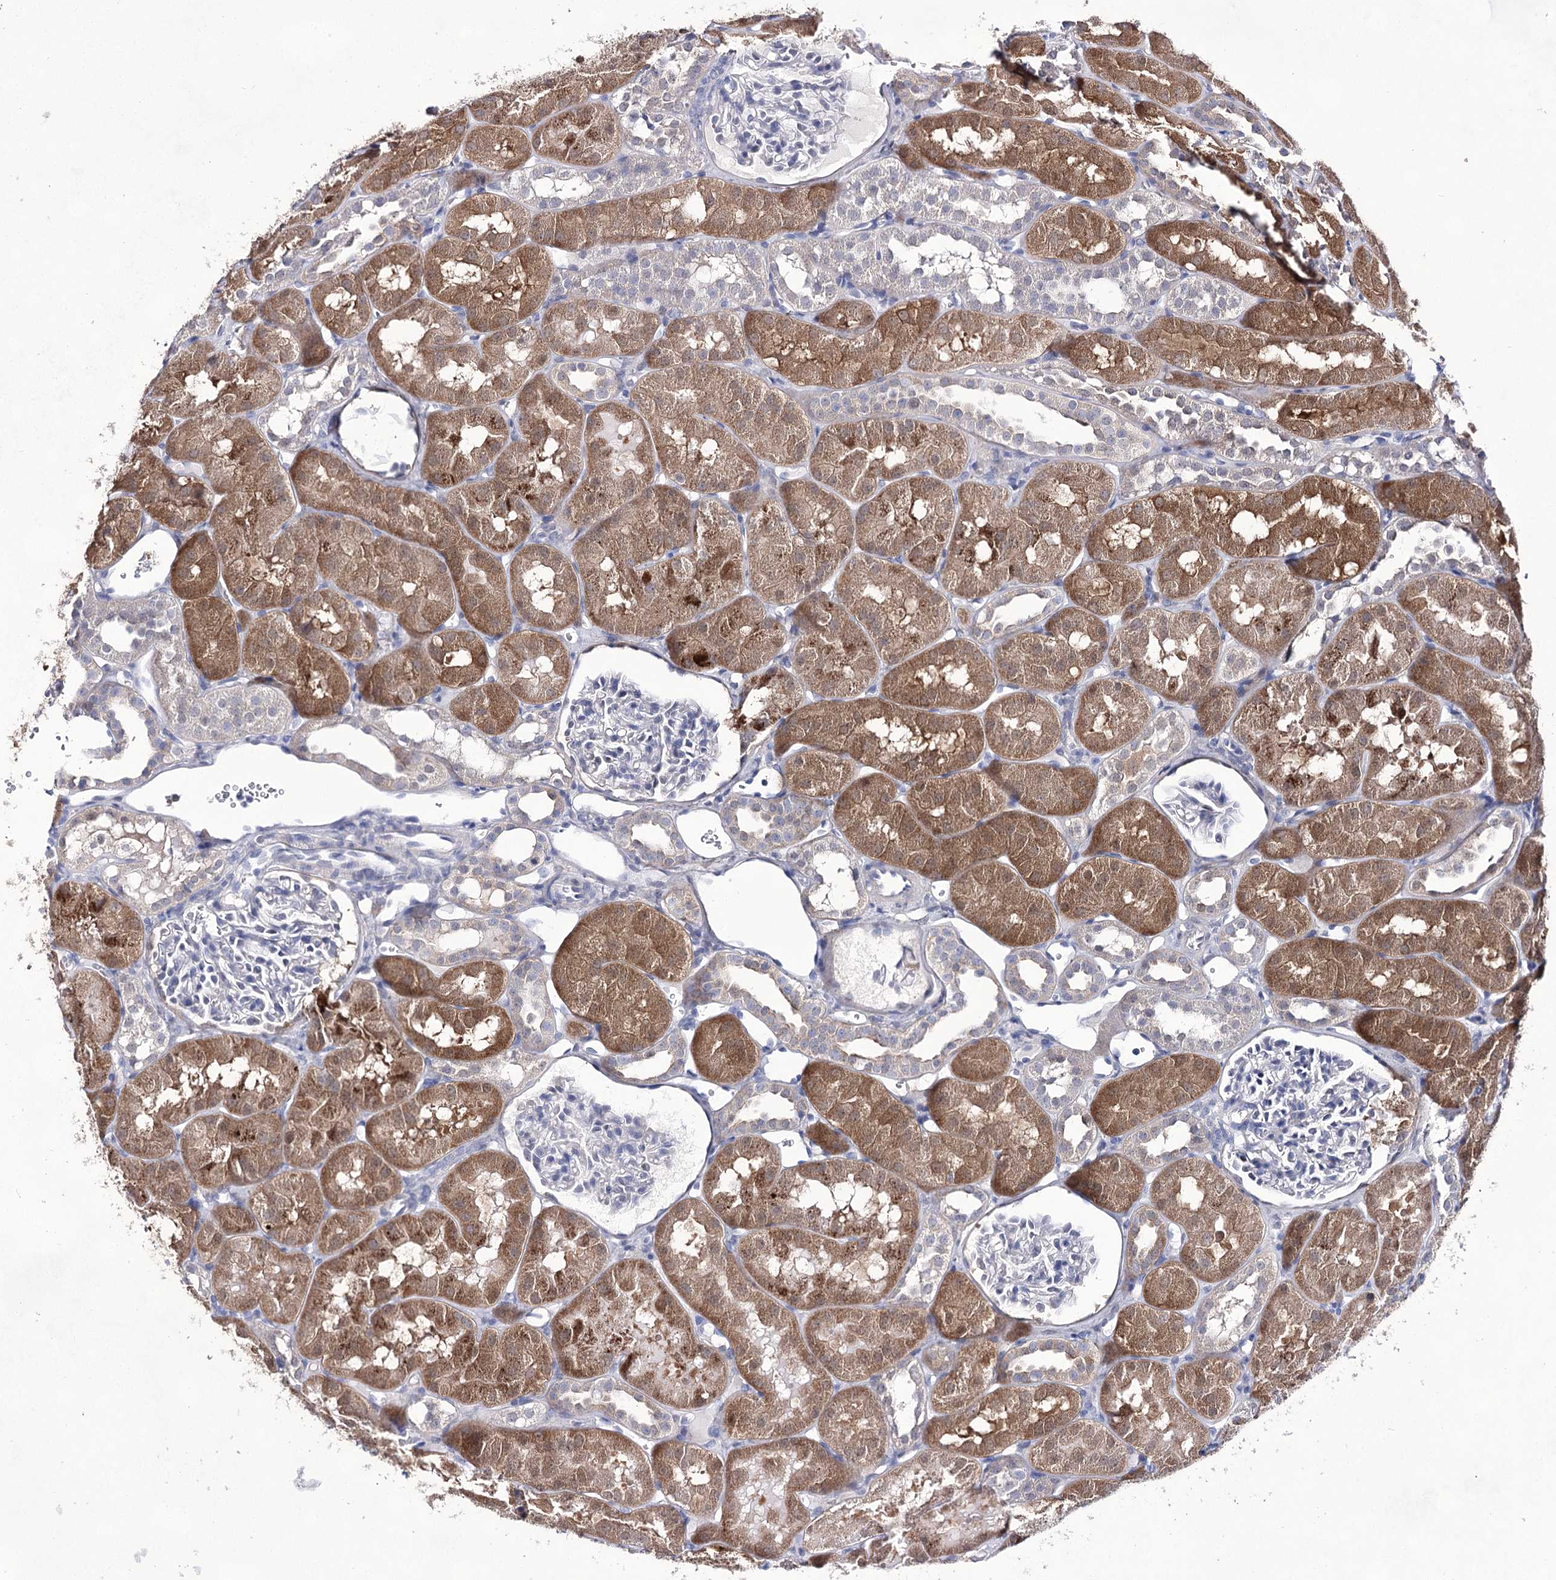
{"staining": {"intensity": "negative", "quantity": "none", "location": "none"}, "tissue": "kidney", "cell_type": "Cells in glomeruli", "image_type": "normal", "snomed": [{"axis": "morphology", "description": "Normal tissue, NOS"}, {"axis": "topography", "description": "Kidney"}, {"axis": "topography", "description": "Urinary bladder"}], "caption": "High power microscopy histopathology image of an immunohistochemistry histopathology image of unremarkable kidney, revealing no significant expression in cells in glomeruli.", "gene": "UGDH", "patient": {"sex": "male", "age": 16}}